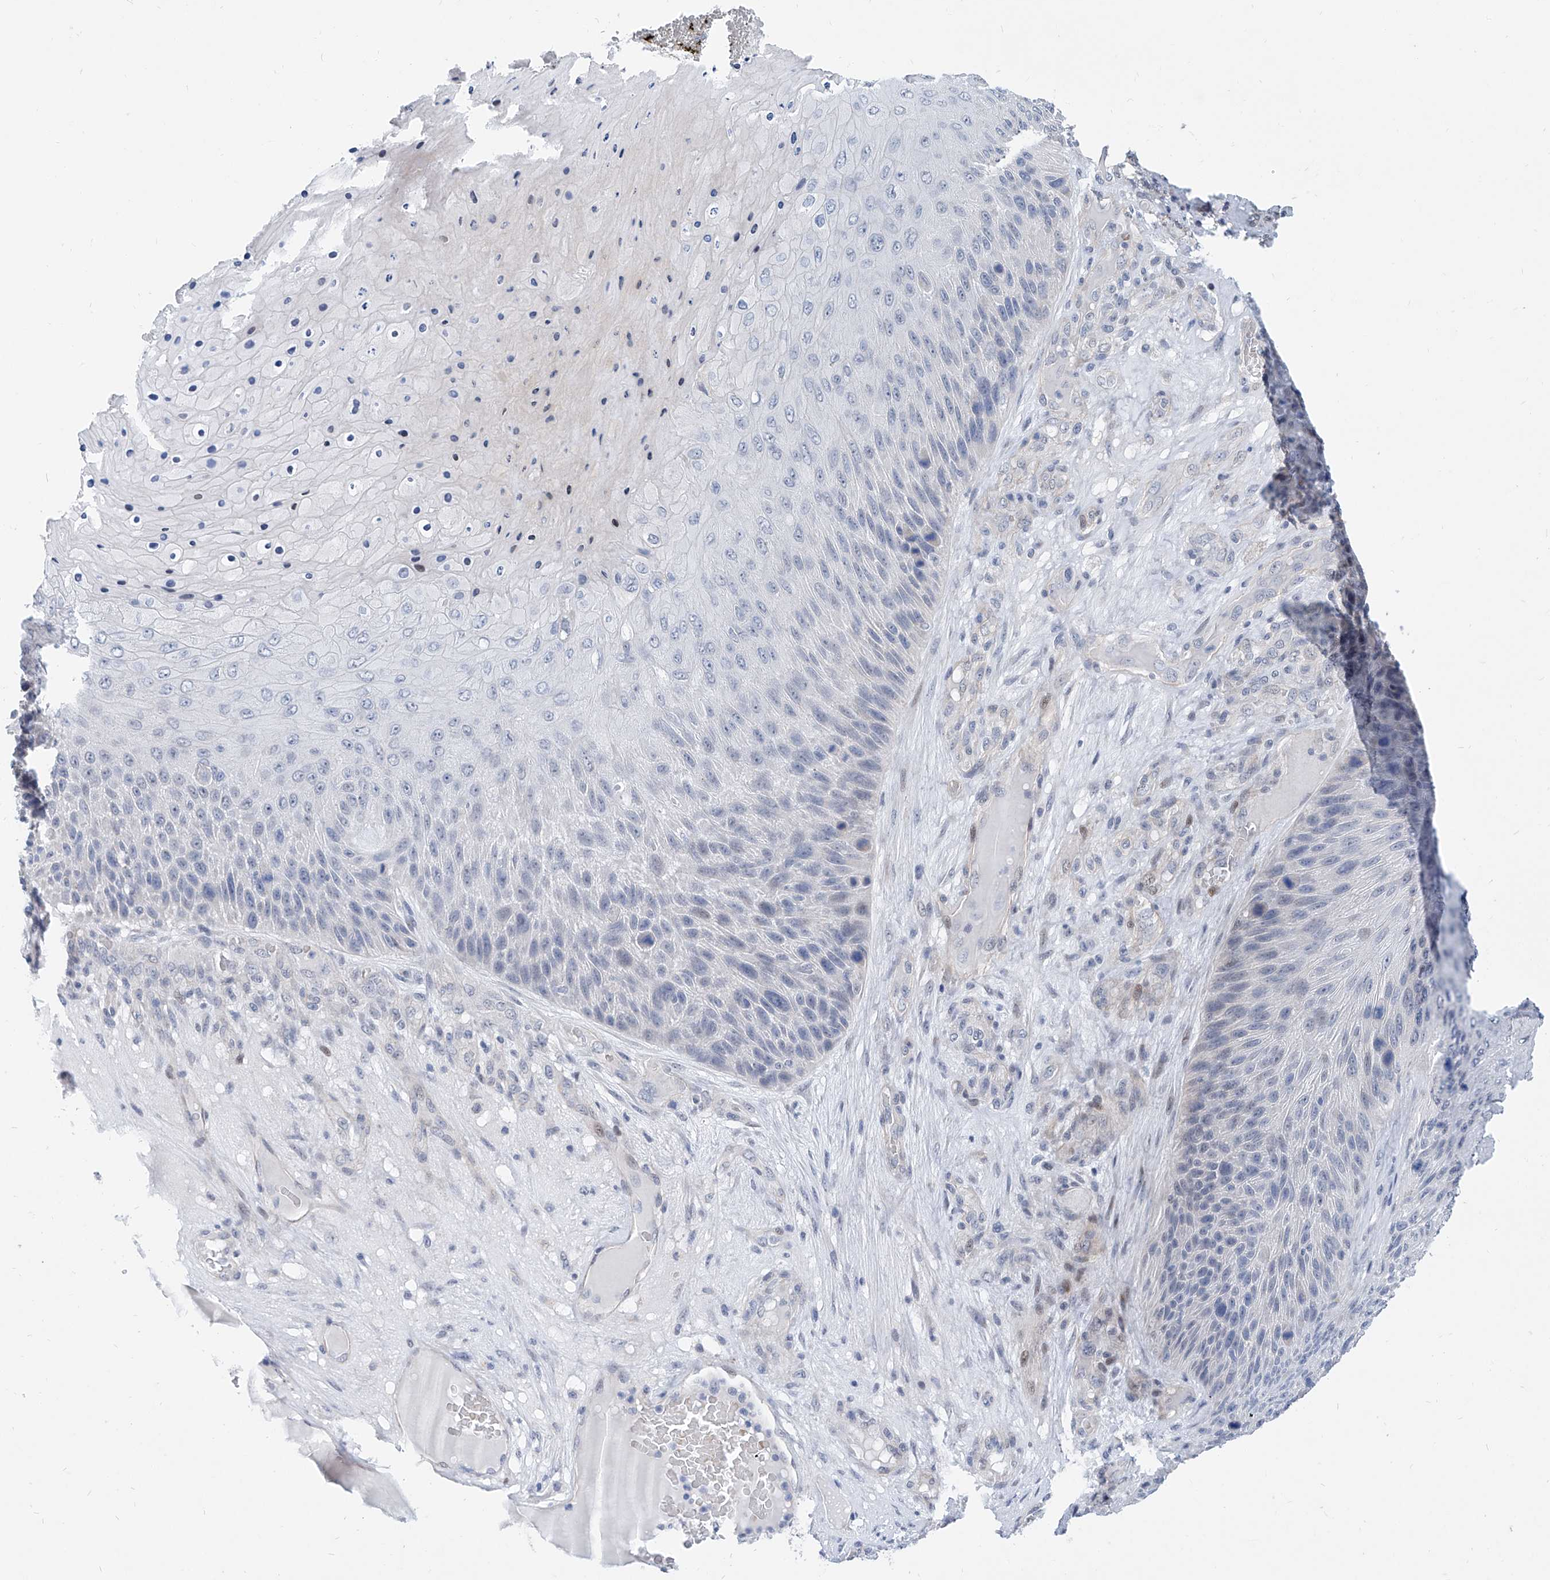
{"staining": {"intensity": "negative", "quantity": "none", "location": "none"}, "tissue": "skin cancer", "cell_type": "Tumor cells", "image_type": "cancer", "snomed": [{"axis": "morphology", "description": "Squamous cell carcinoma, NOS"}, {"axis": "topography", "description": "Skin"}], "caption": "High magnification brightfield microscopy of squamous cell carcinoma (skin) stained with DAB (3,3'-diaminobenzidine) (brown) and counterstained with hematoxylin (blue): tumor cells show no significant expression.", "gene": "BPTF", "patient": {"sex": "female", "age": 88}}